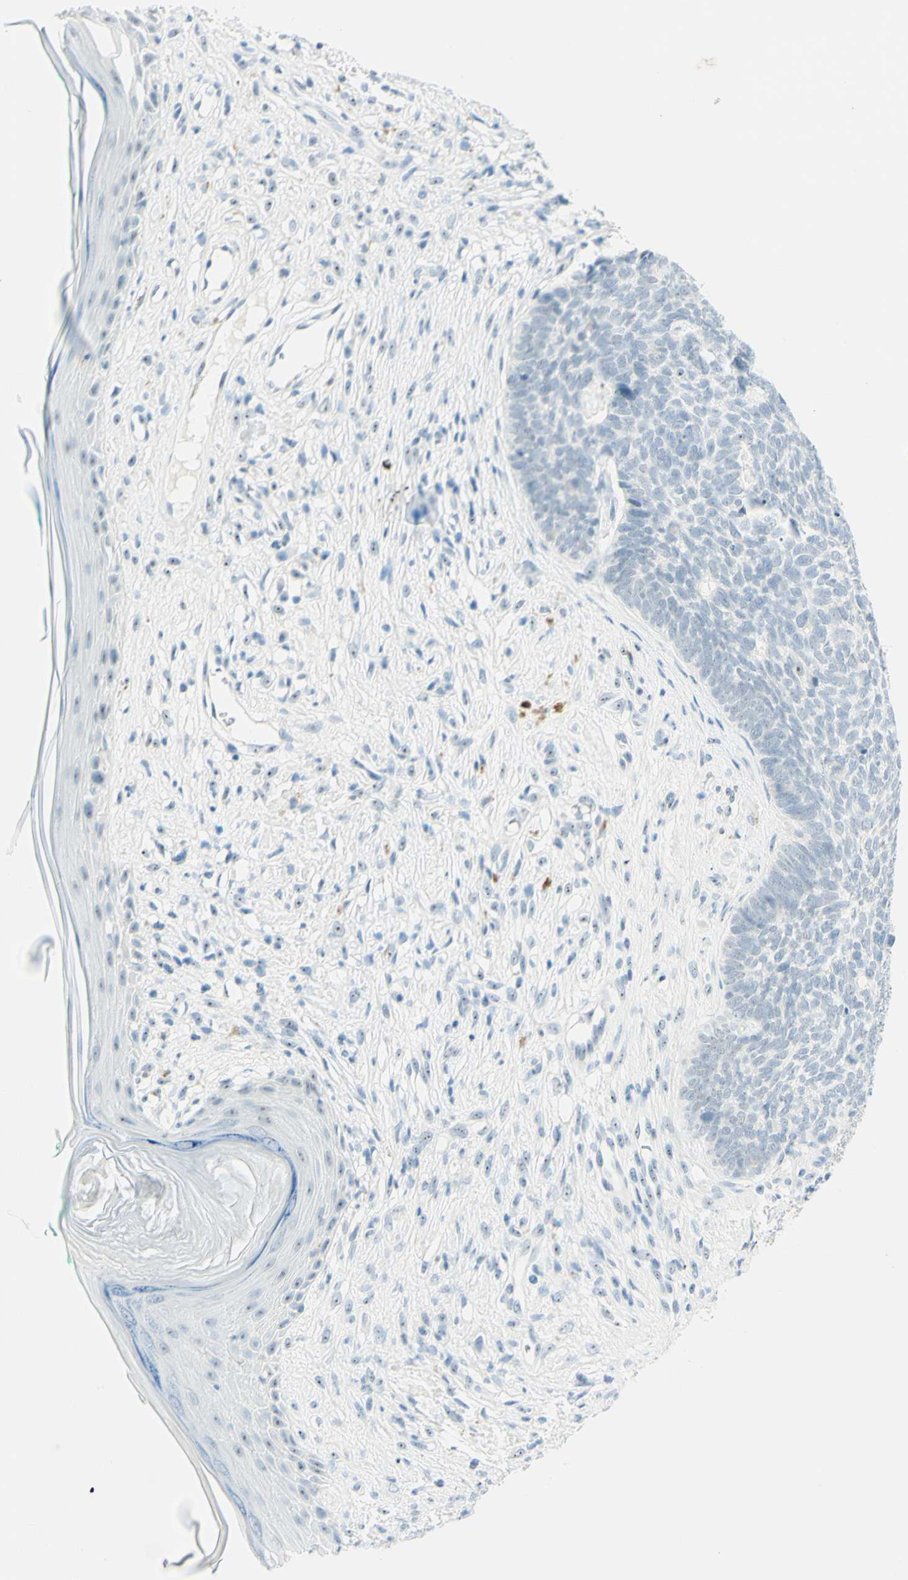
{"staining": {"intensity": "negative", "quantity": "none", "location": "none"}, "tissue": "skin cancer", "cell_type": "Tumor cells", "image_type": "cancer", "snomed": [{"axis": "morphology", "description": "Basal cell carcinoma"}, {"axis": "topography", "description": "Skin"}], "caption": "An immunohistochemistry (IHC) histopathology image of skin basal cell carcinoma is shown. There is no staining in tumor cells of skin basal cell carcinoma. (Brightfield microscopy of DAB (3,3'-diaminobenzidine) immunohistochemistry at high magnification).", "gene": "FMR1NB", "patient": {"sex": "female", "age": 84}}